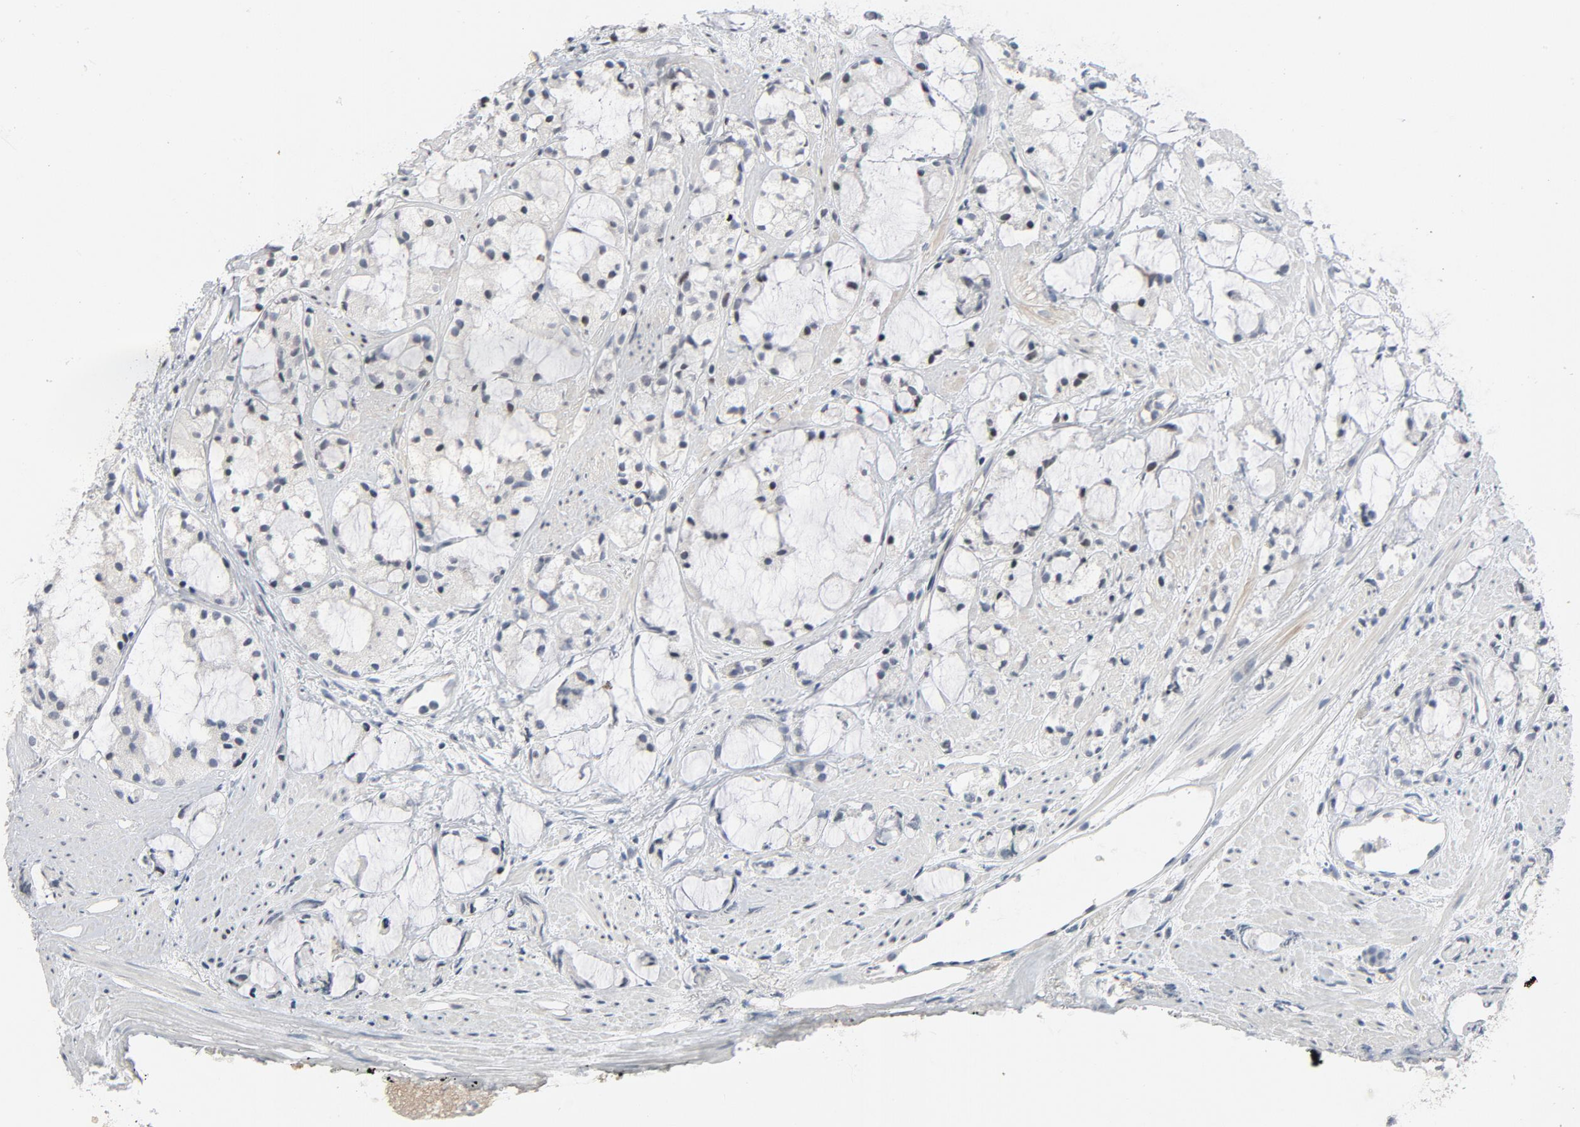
{"staining": {"intensity": "negative", "quantity": "none", "location": "none"}, "tissue": "prostate cancer", "cell_type": "Tumor cells", "image_type": "cancer", "snomed": [{"axis": "morphology", "description": "Adenocarcinoma, High grade"}, {"axis": "topography", "description": "Prostate"}], "caption": "Tumor cells are negative for protein expression in human high-grade adenocarcinoma (prostate).", "gene": "FSCB", "patient": {"sex": "male", "age": 85}}